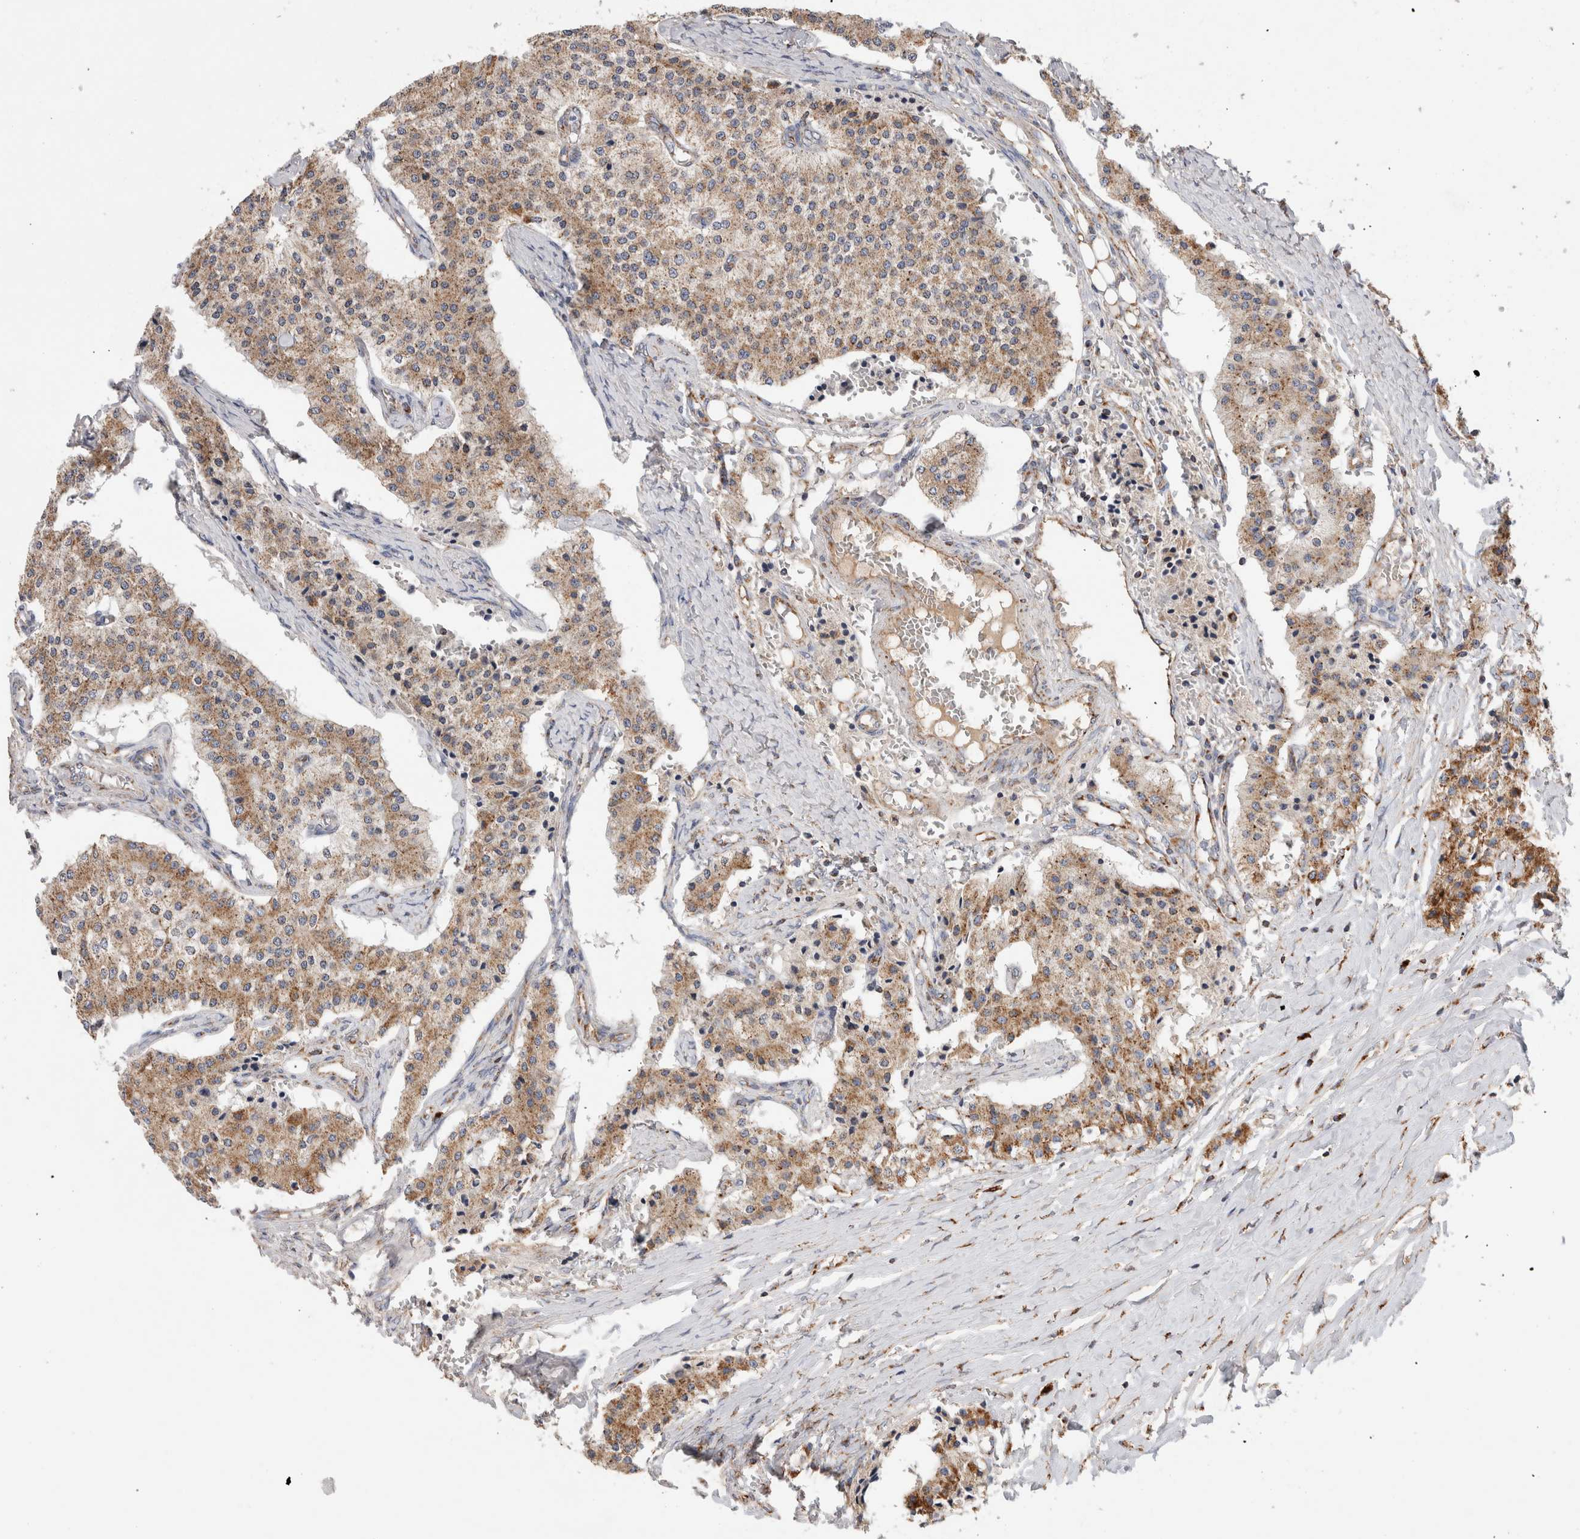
{"staining": {"intensity": "weak", "quantity": ">75%", "location": "cytoplasmic/membranous"}, "tissue": "carcinoid", "cell_type": "Tumor cells", "image_type": "cancer", "snomed": [{"axis": "morphology", "description": "Carcinoid, malignant, NOS"}, {"axis": "topography", "description": "Colon"}], "caption": "Malignant carcinoid was stained to show a protein in brown. There is low levels of weak cytoplasmic/membranous expression in about >75% of tumor cells.", "gene": "IARS2", "patient": {"sex": "female", "age": 52}}